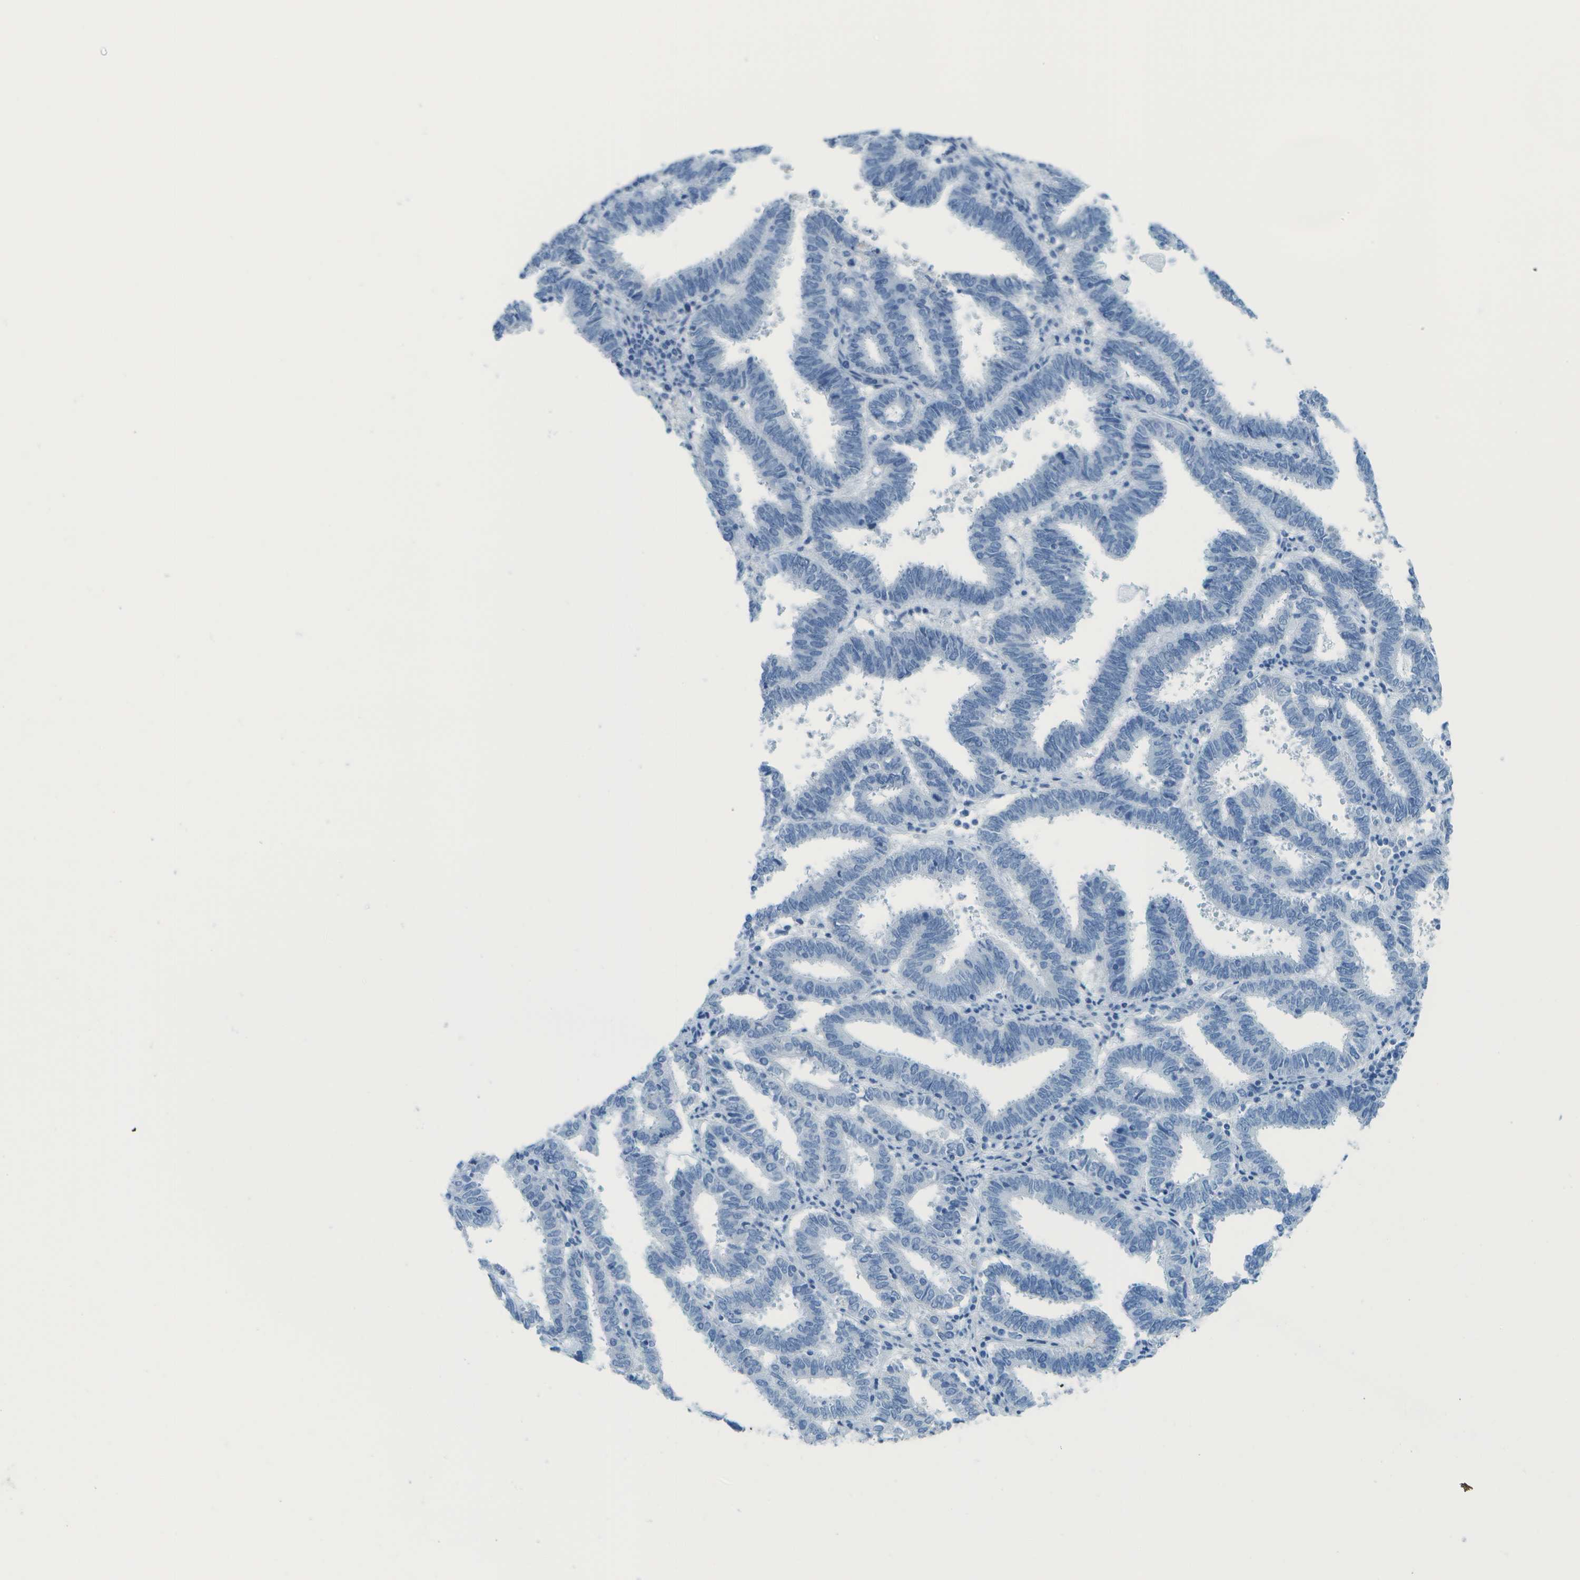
{"staining": {"intensity": "negative", "quantity": "none", "location": "none"}, "tissue": "endometrial cancer", "cell_type": "Tumor cells", "image_type": "cancer", "snomed": [{"axis": "morphology", "description": "Adenocarcinoma, NOS"}, {"axis": "topography", "description": "Uterus"}], "caption": "There is no significant expression in tumor cells of endometrial adenocarcinoma.", "gene": "C1S", "patient": {"sex": "female", "age": 83}}